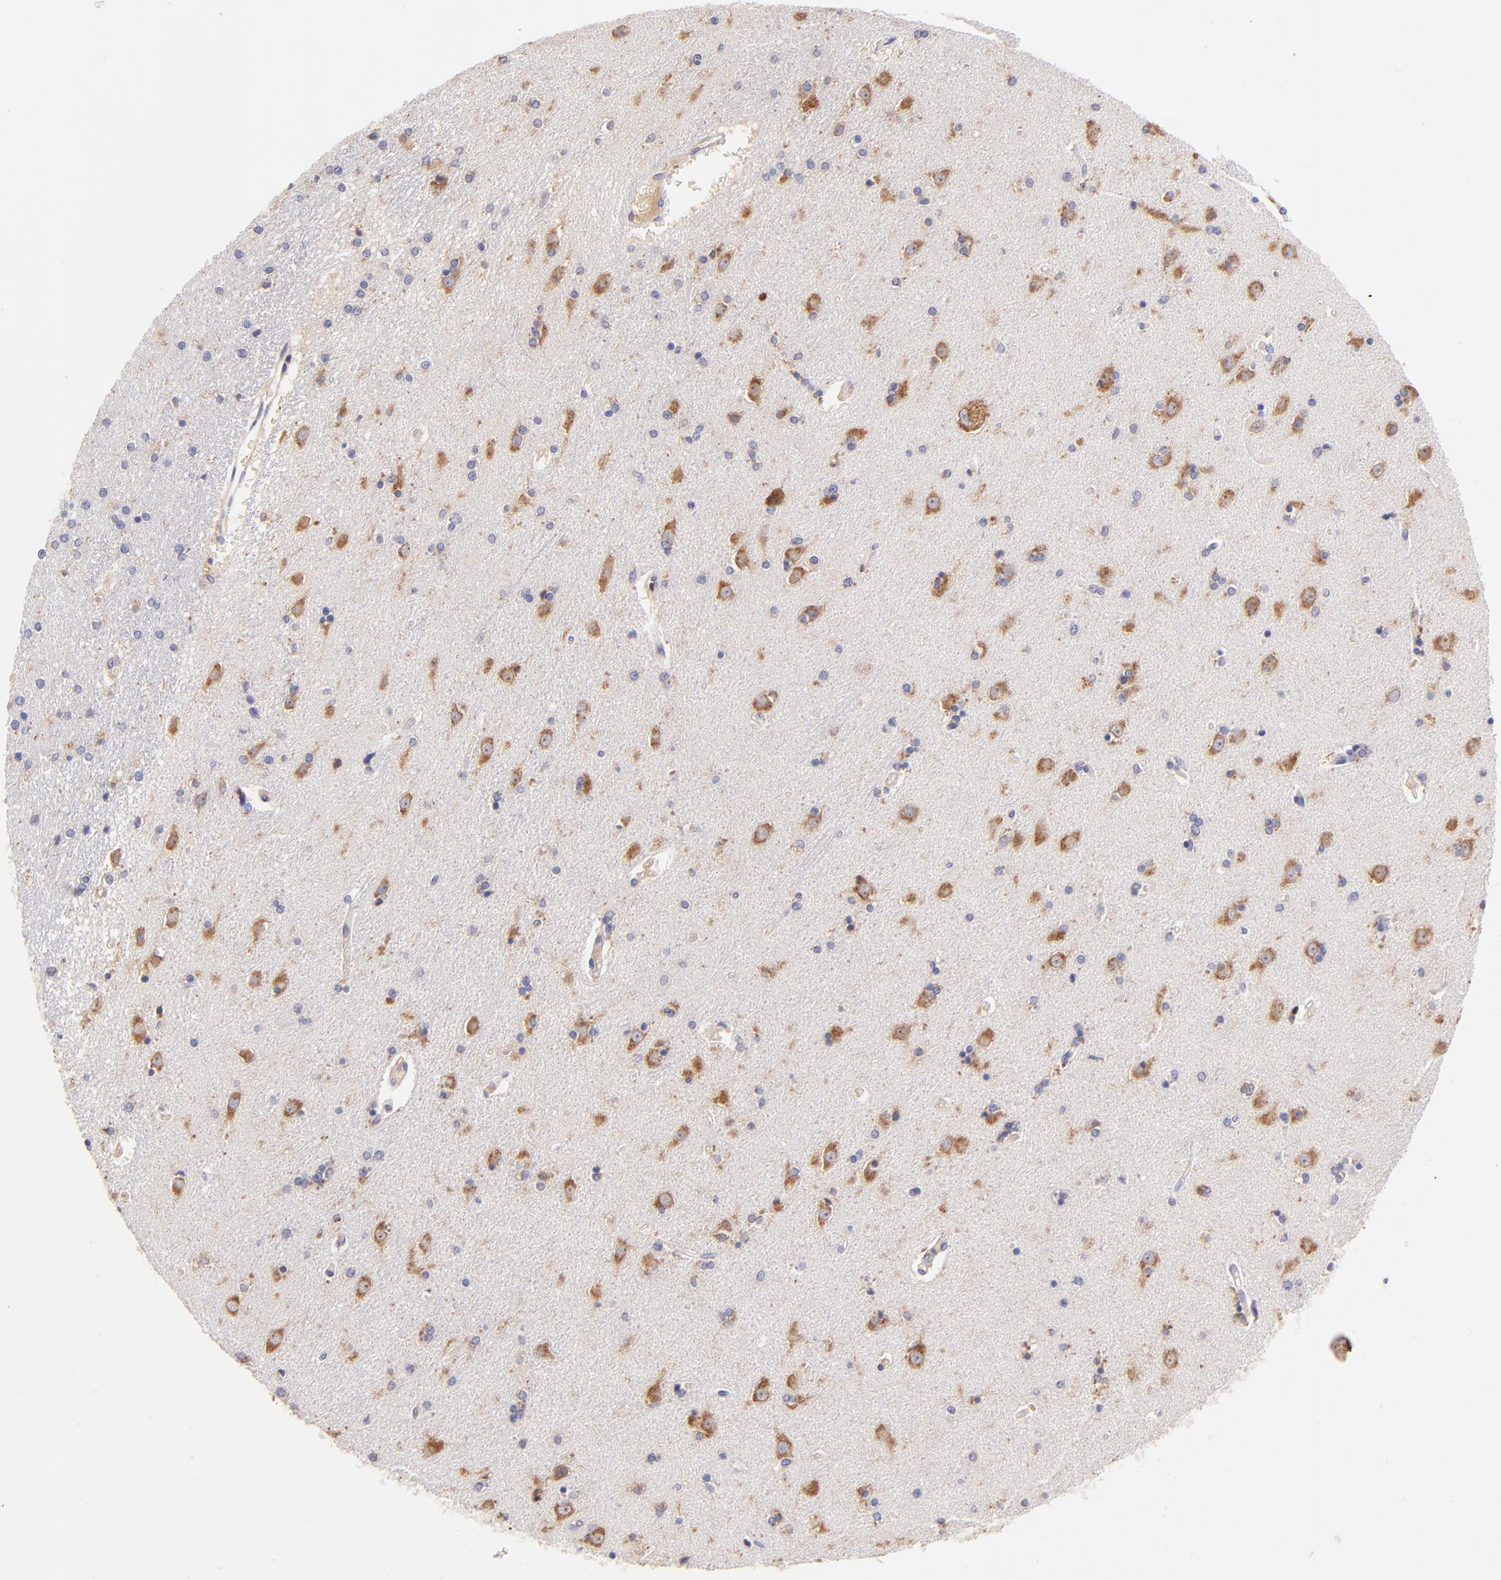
{"staining": {"intensity": "weak", "quantity": "25%-75%", "location": "cytoplasmic/membranous"}, "tissue": "caudate", "cell_type": "Glial cells", "image_type": "normal", "snomed": [{"axis": "morphology", "description": "Normal tissue, NOS"}, {"axis": "topography", "description": "Lateral ventricle wall"}], "caption": "Brown immunohistochemical staining in unremarkable human caudate exhibits weak cytoplasmic/membranous expression in about 25%-75% of glial cells. The protein of interest is shown in brown color, while the nuclei are stained blue.", "gene": "RPL11", "patient": {"sex": "female", "age": 54}}